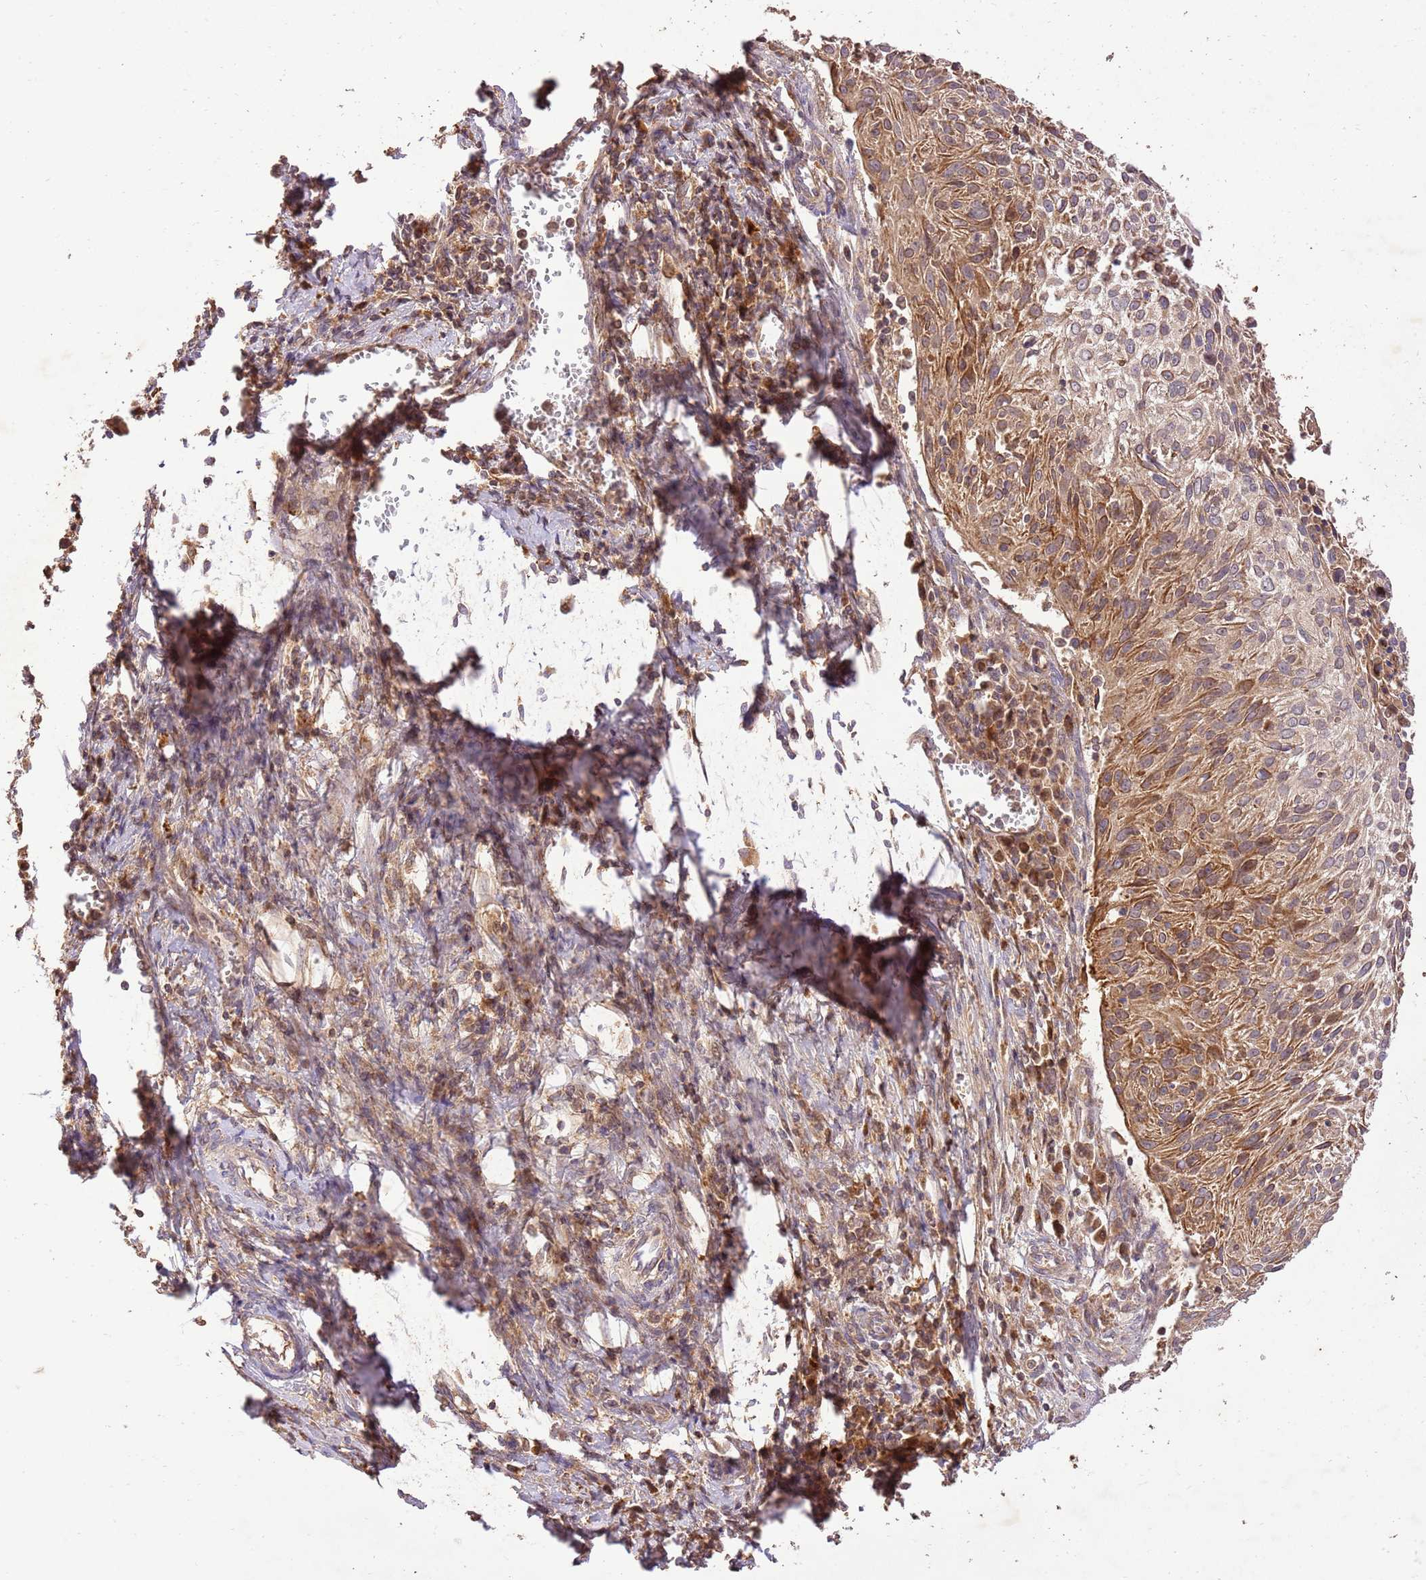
{"staining": {"intensity": "moderate", "quantity": ">75%", "location": "cytoplasmic/membranous"}, "tissue": "cervical cancer", "cell_type": "Tumor cells", "image_type": "cancer", "snomed": [{"axis": "morphology", "description": "Squamous cell carcinoma, NOS"}, {"axis": "topography", "description": "Cervix"}], "caption": "A brown stain shows moderate cytoplasmic/membranous staining of a protein in cervical squamous cell carcinoma tumor cells. (IHC, brightfield microscopy, high magnification).", "gene": "LRRC28", "patient": {"sex": "female", "age": 51}}